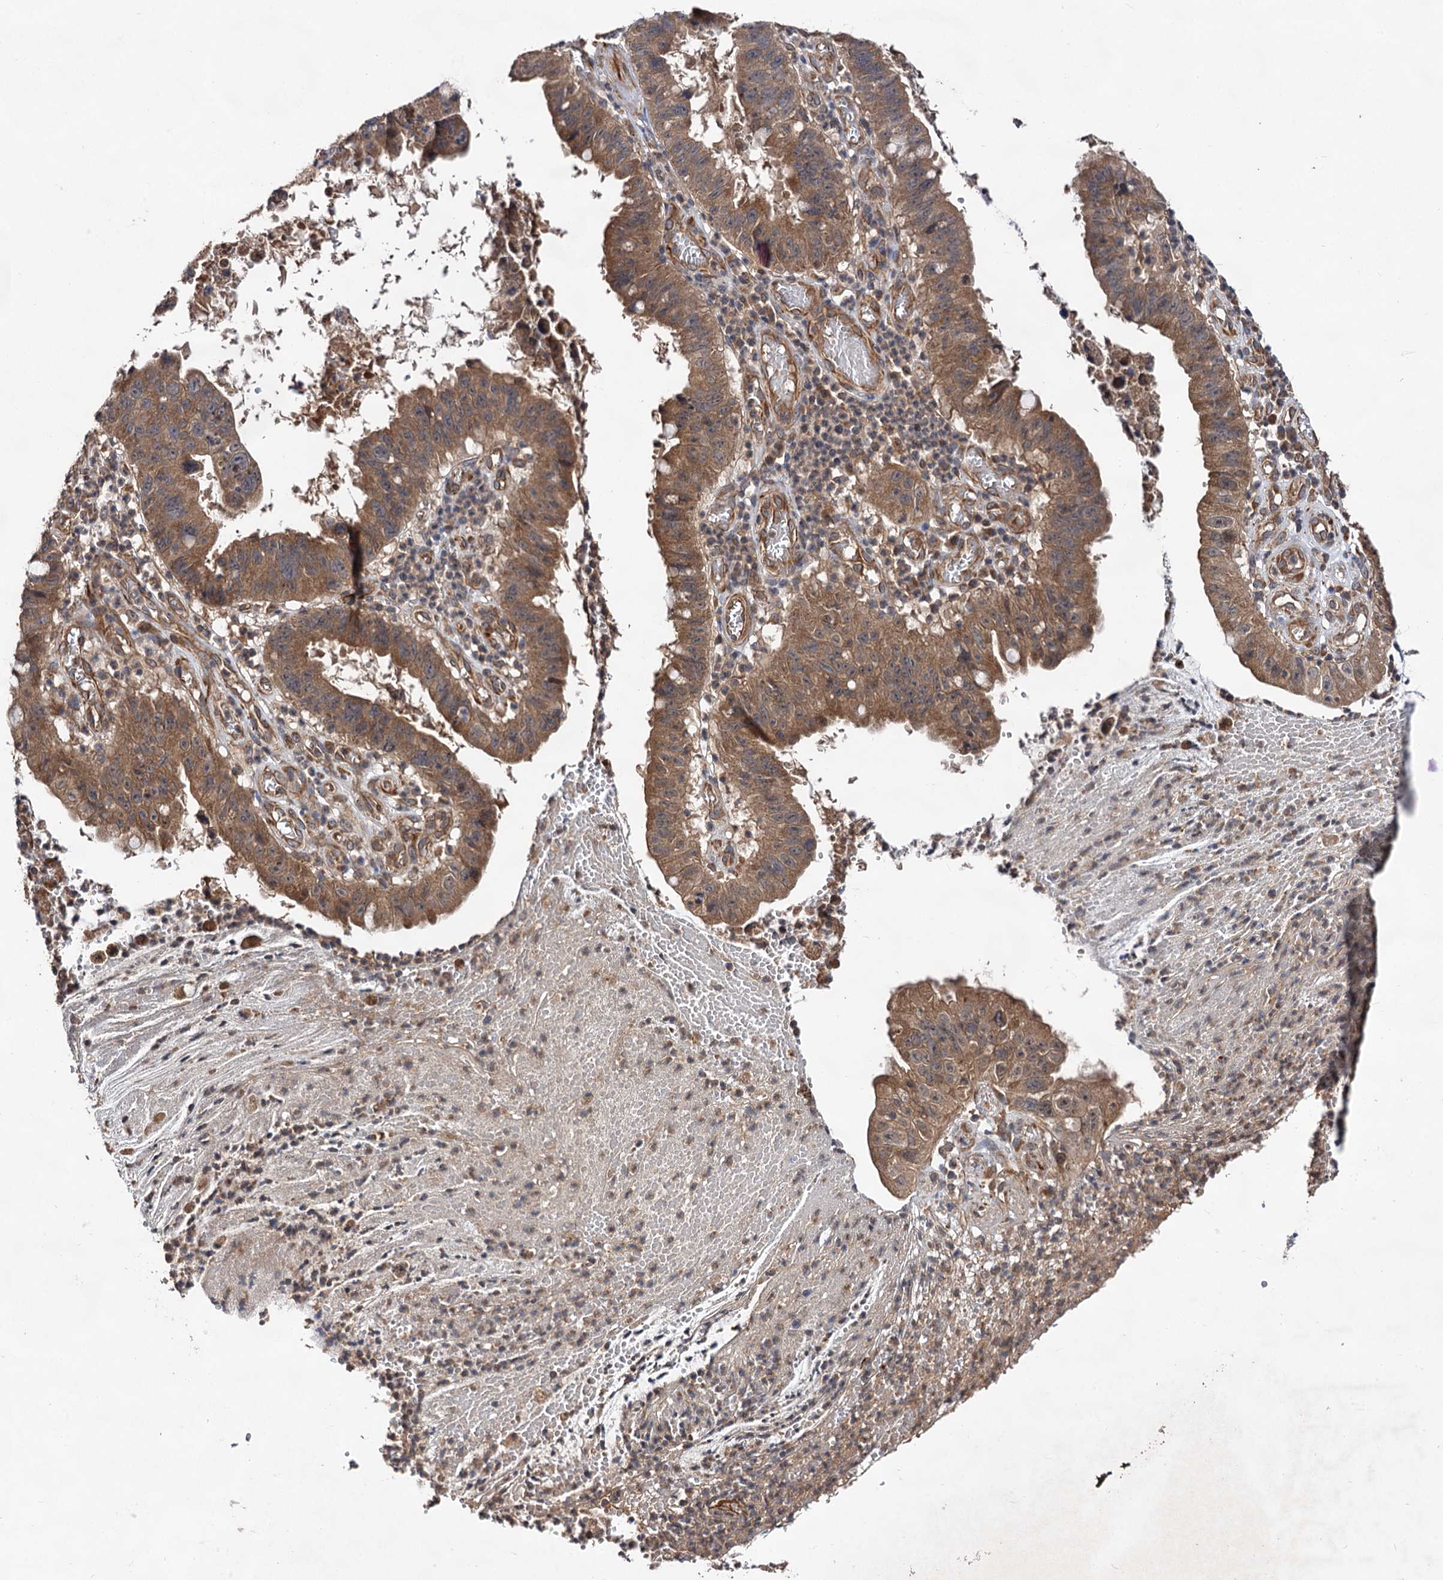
{"staining": {"intensity": "moderate", "quantity": ">75%", "location": "cytoplasmic/membranous"}, "tissue": "stomach cancer", "cell_type": "Tumor cells", "image_type": "cancer", "snomed": [{"axis": "morphology", "description": "Adenocarcinoma, NOS"}, {"axis": "topography", "description": "Stomach"}], "caption": "Protein expression by IHC exhibits moderate cytoplasmic/membranous staining in approximately >75% of tumor cells in stomach cancer (adenocarcinoma). (DAB IHC with brightfield microscopy, high magnification).", "gene": "TEX9", "patient": {"sex": "male", "age": 59}}